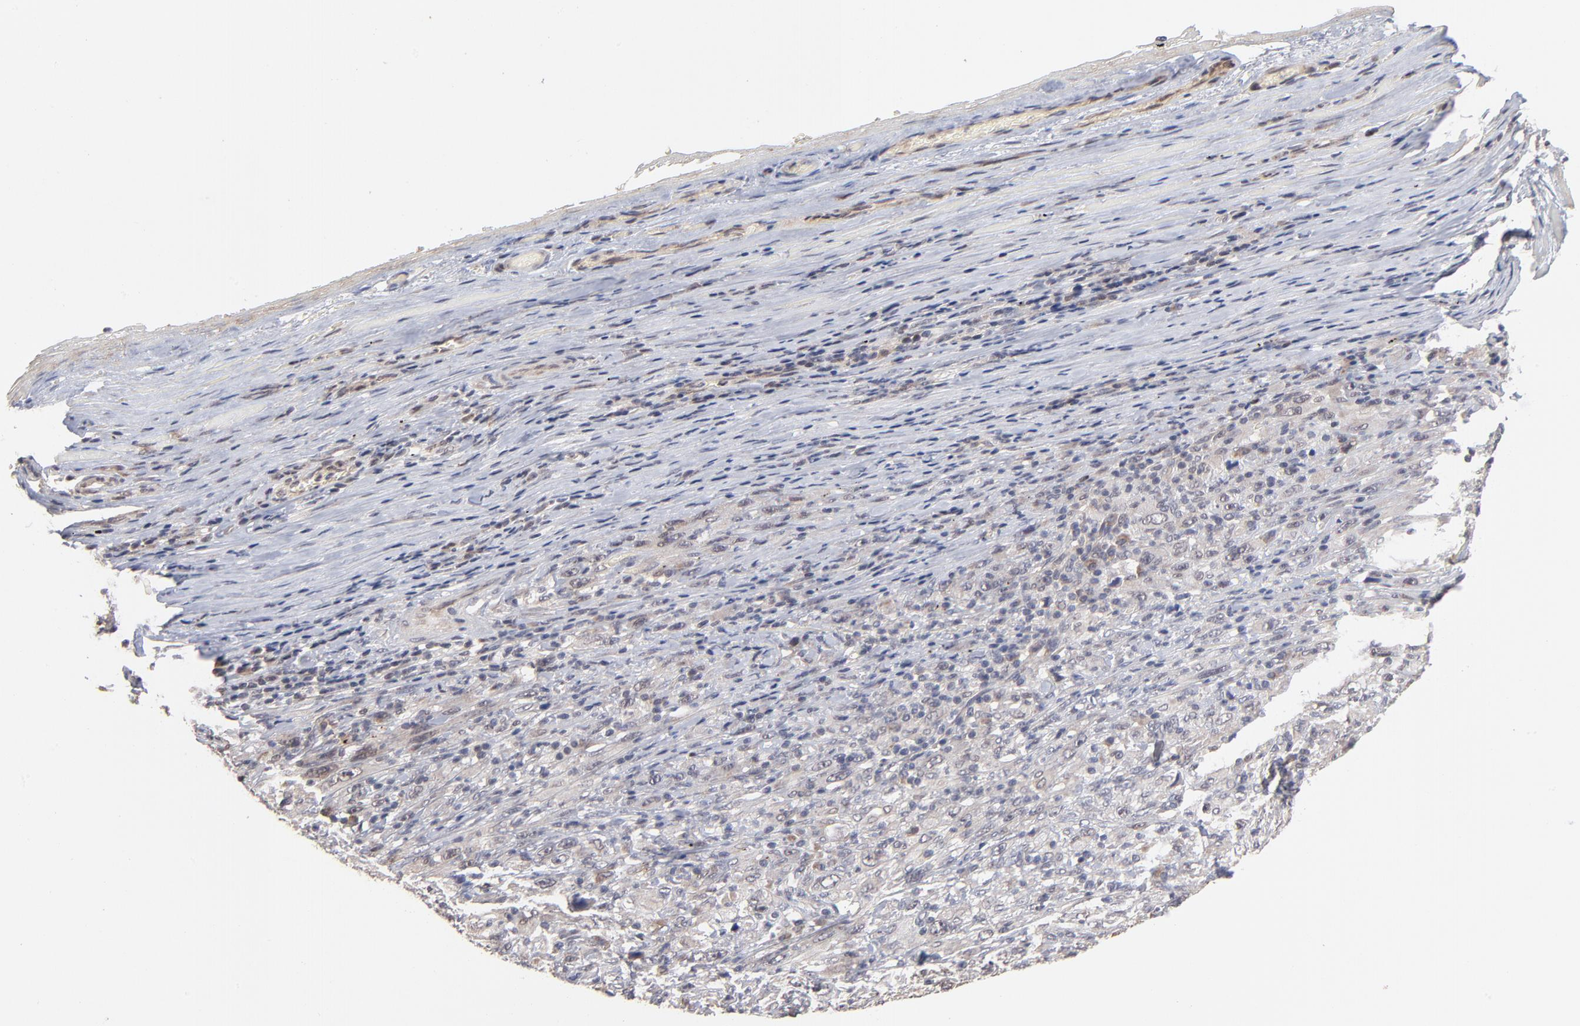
{"staining": {"intensity": "weak", "quantity": "<25%", "location": "cytoplasmic/membranous"}, "tissue": "melanoma", "cell_type": "Tumor cells", "image_type": "cancer", "snomed": [{"axis": "morphology", "description": "Malignant melanoma, Metastatic site"}, {"axis": "topography", "description": "Skin"}], "caption": "A photomicrograph of melanoma stained for a protein reveals no brown staining in tumor cells. (DAB (3,3'-diaminobenzidine) IHC visualized using brightfield microscopy, high magnification).", "gene": "MSL2", "patient": {"sex": "female", "age": 56}}